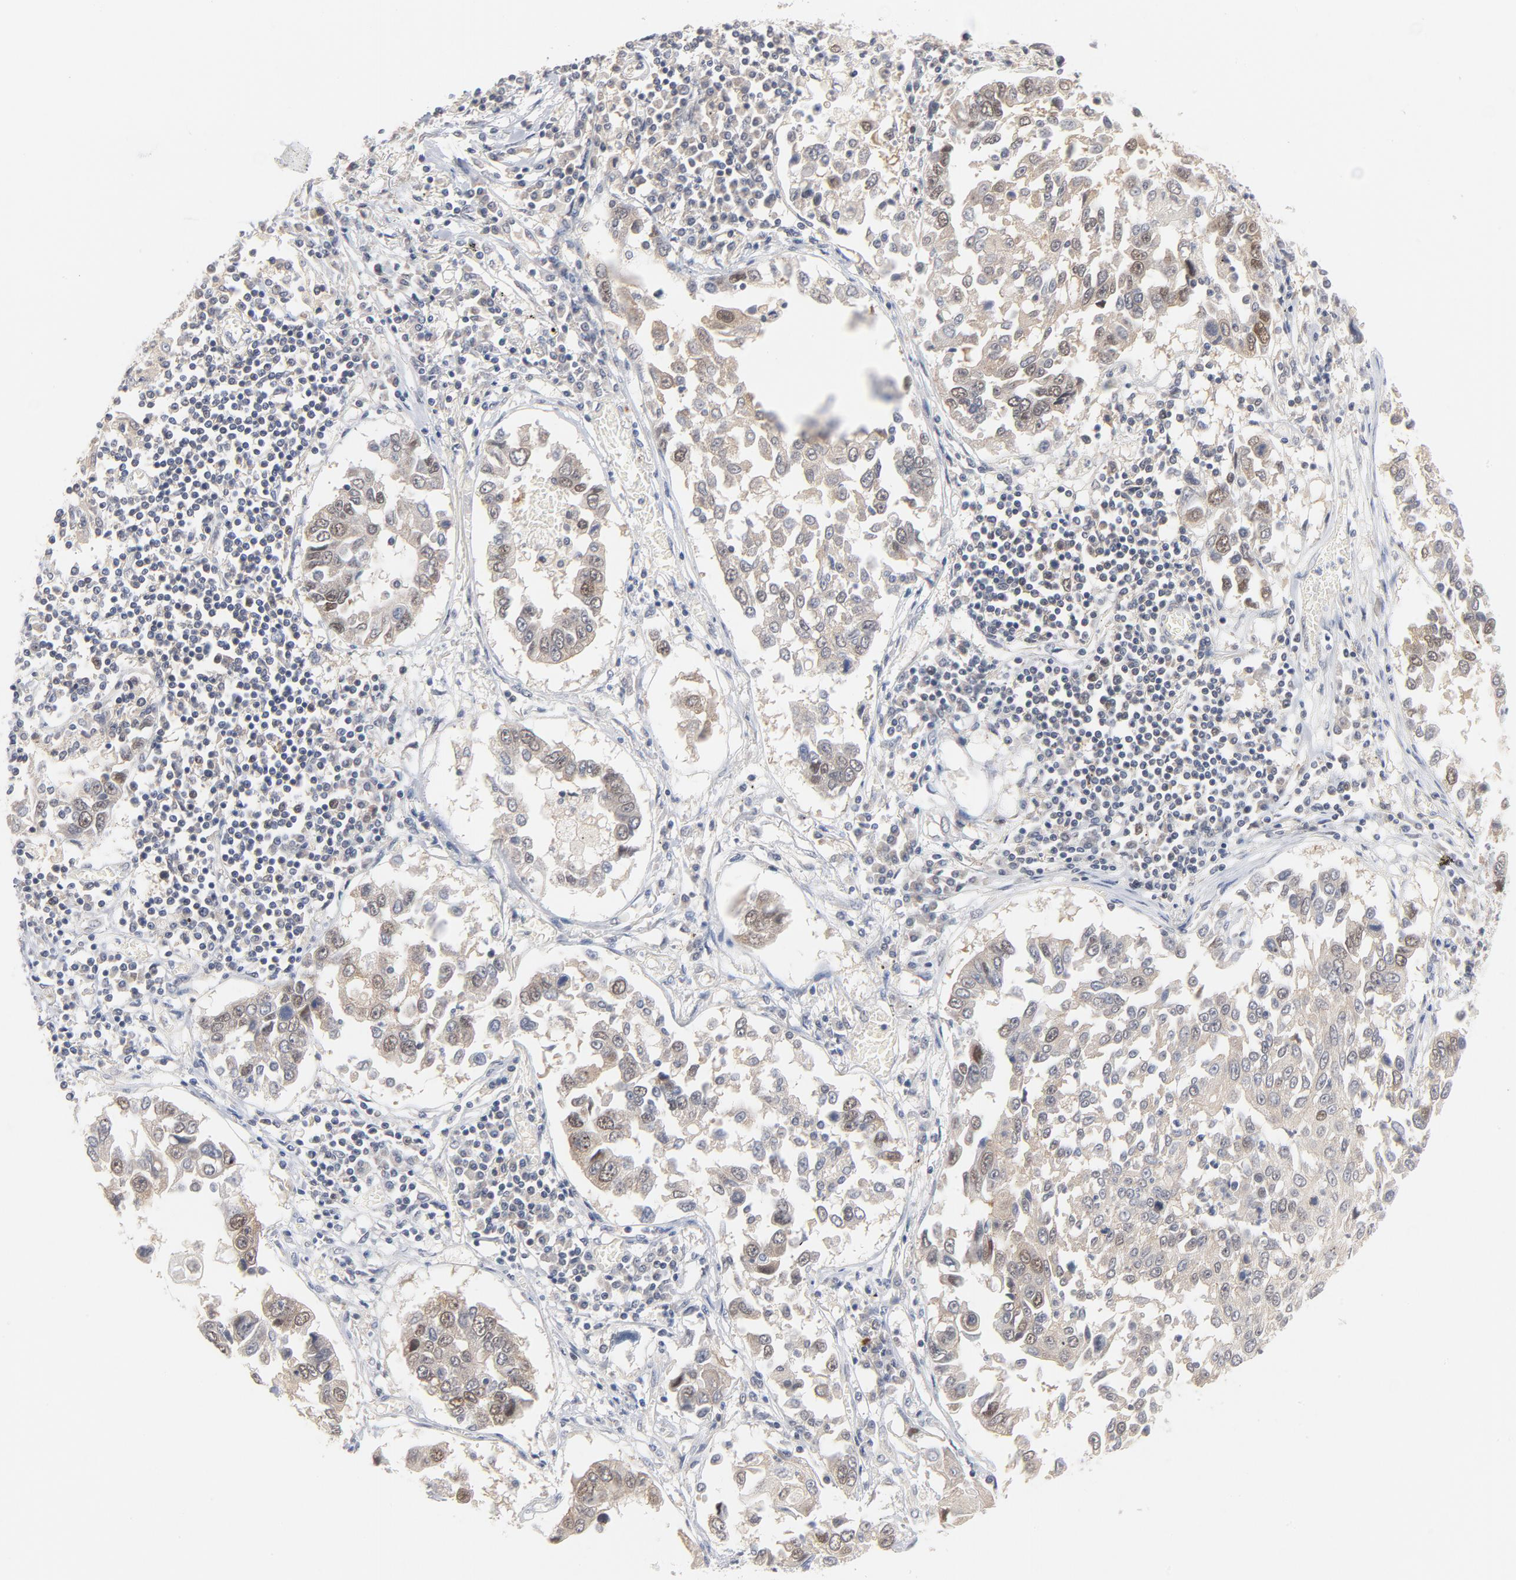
{"staining": {"intensity": "weak", "quantity": "25%-75%", "location": "nuclear"}, "tissue": "lung cancer", "cell_type": "Tumor cells", "image_type": "cancer", "snomed": [{"axis": "morphology", "description": "Squamous cell carcinoma, NOS"}, {"axis": "topography", "description": "Lung"}], "caption": "Tumor cells display low levels of weak nuclear staining in approximately 25%-75% of cells in squamous cell carcinoma (lung). (DAB (3,3'-diaminobenzidine) = brown stain, brightfield microscopy at high magnification).", "gene": "UBL4A", "patient": {"sex": "male", "age": 71}}